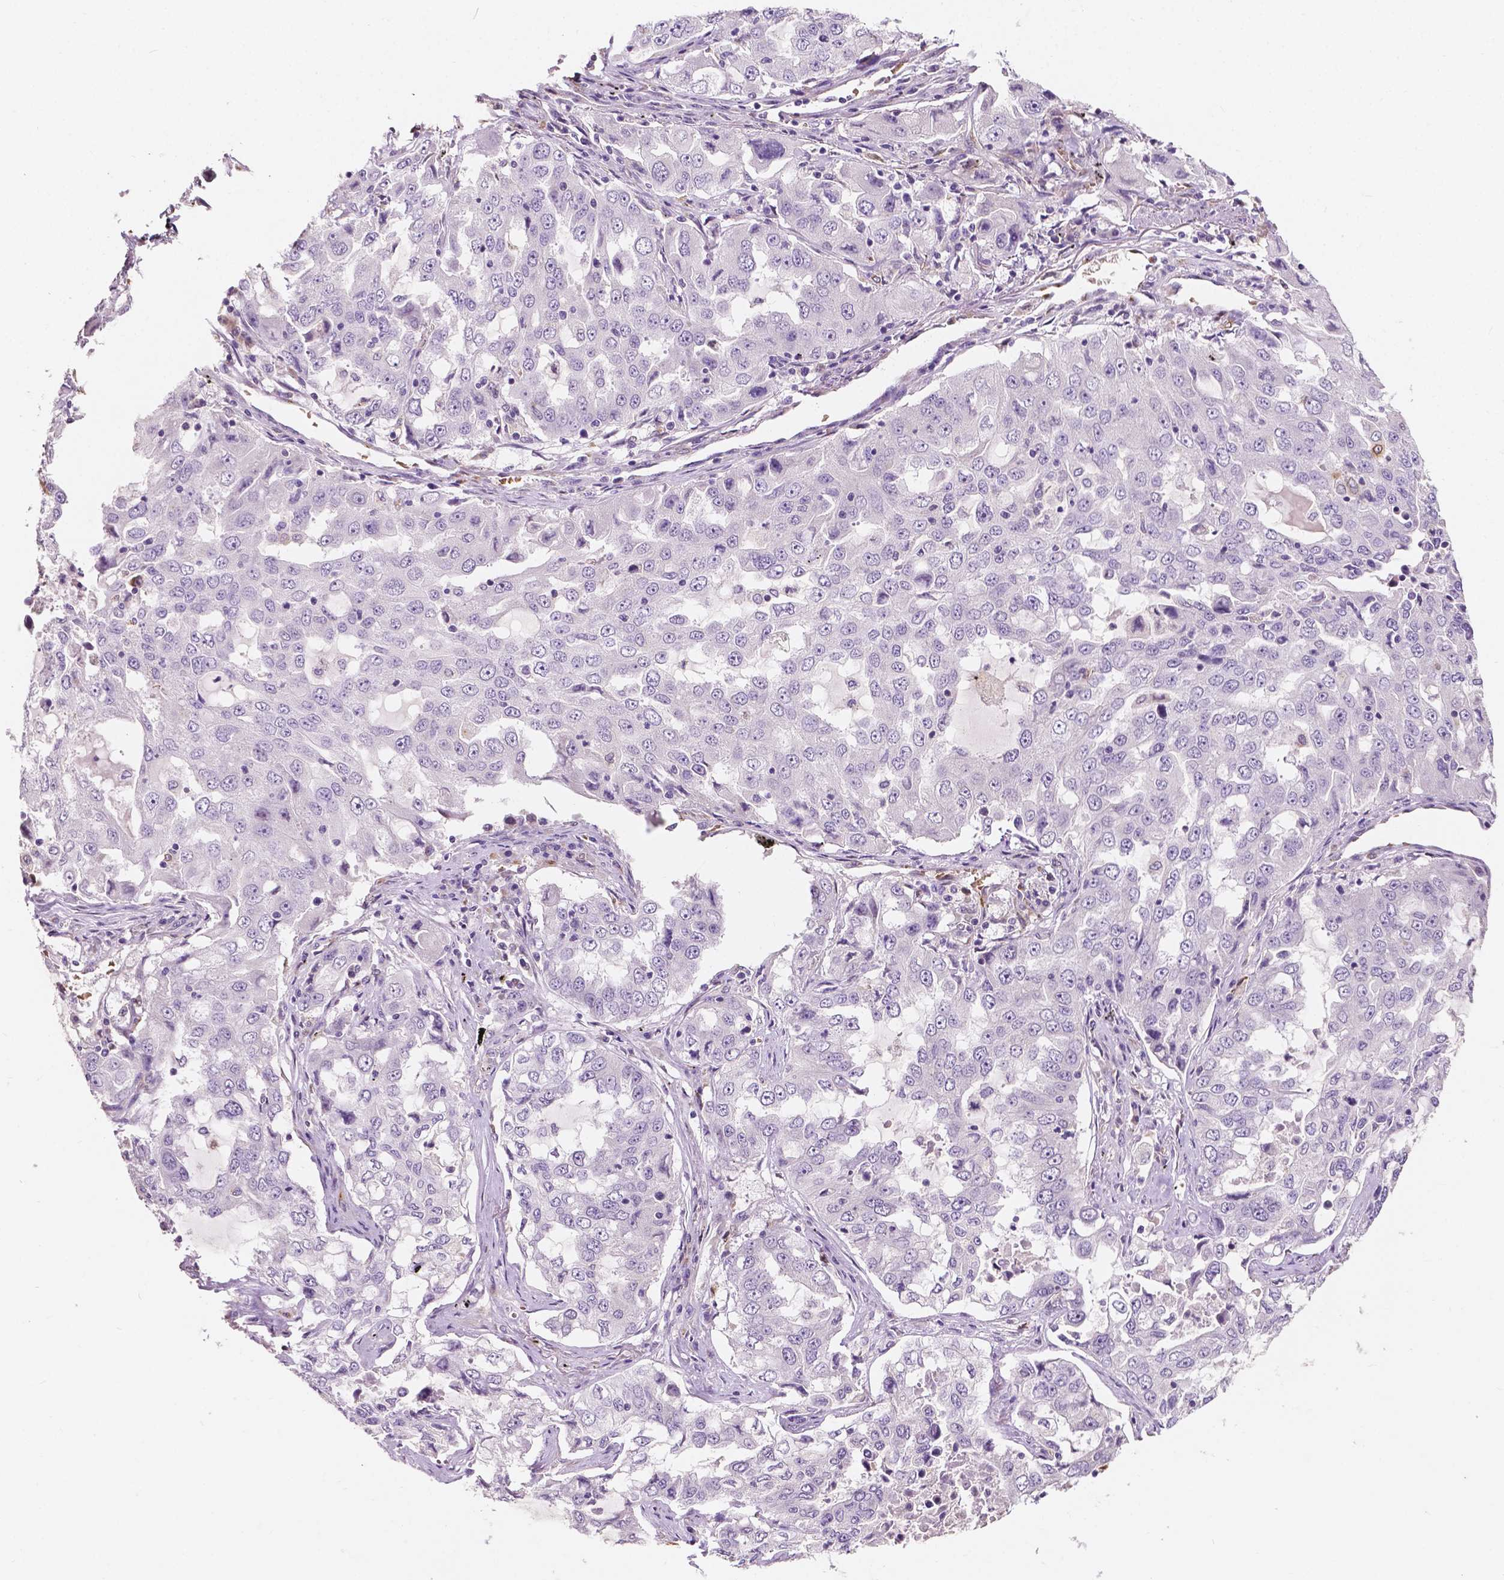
{"staining": {"intensity": "negative", "quantity": "none", "location": "none"}, "tissue": "lung cancer", "cell_type": "Tumor cells", "image_type": "cancer", "snomed": [{"axis": "morphology", "description": "Adenocarcinoma, NOS"}, {"axis": "topography", "description": "Lung"}], "caption": "An immunohistochemistry (IHC) micrograph of lung adenocarcinoma is shown. There is no staining in tumor cells of lung adenocarcinoma. (Immunohistochemistry, brightfield microscopy, high magnification).", "gene": "SLC22A4", "patient": {"sex": "female", "age": 61}}